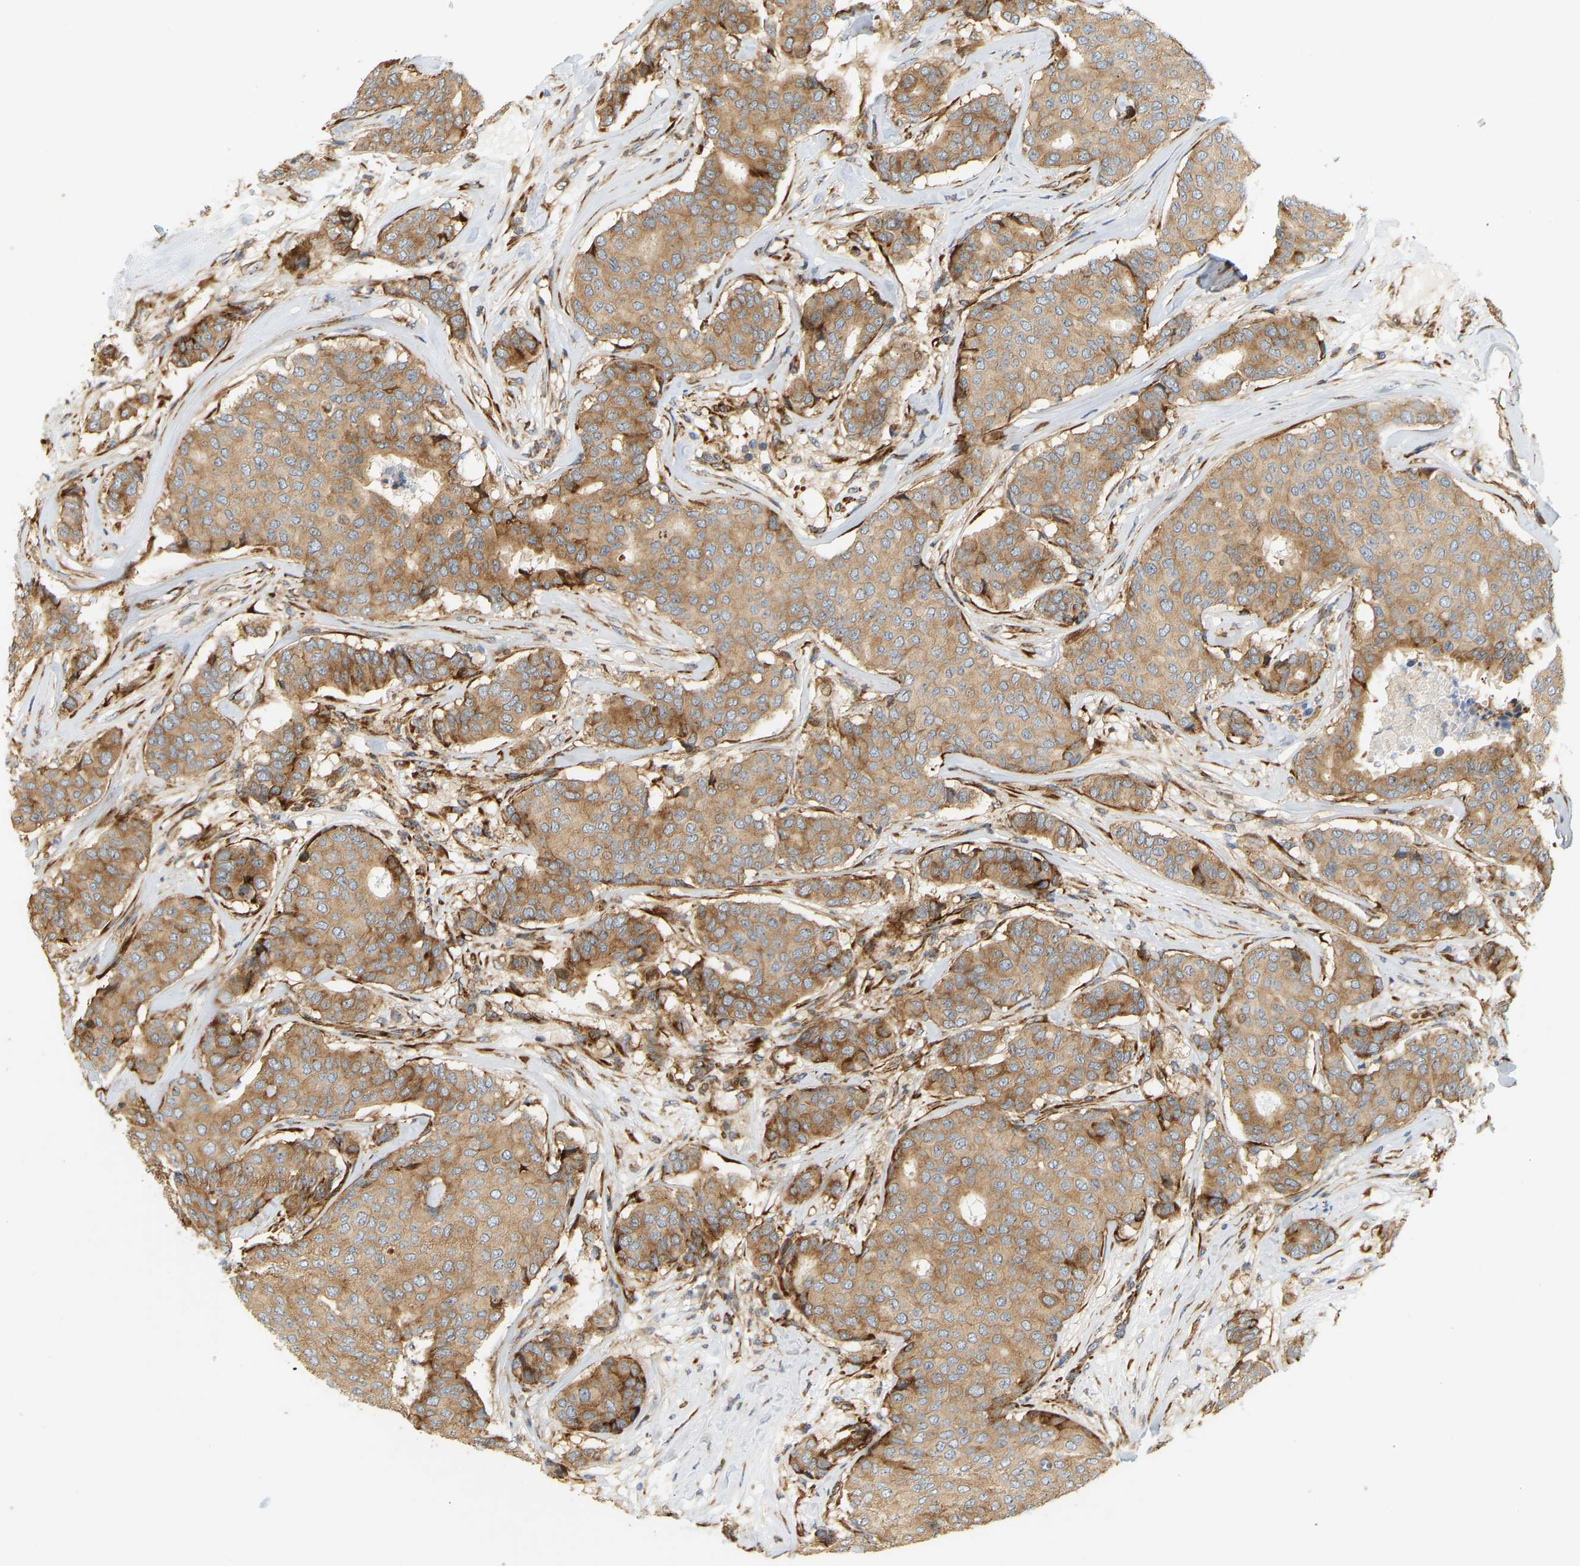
{"staining": {"intensity": "moderate", "quantity": ">75%", "location": "cytoplasmic/membranous"}, "tissue": "breast cancer", "cell_type": "Tumor cells", "image_type": "cancer", "snomed": [{"axis": "morphology", "description": "Duct carcinoma"}, {"axis": "topography", "description": "Breast"}], "caption": "The image displays staining of breast cancer, revealing moderate cytoplasmic/membranous protein positivity (brown color) within tumor cells.", "gene": "RPS14", "patient": {"sex": "female", "age": 75}}